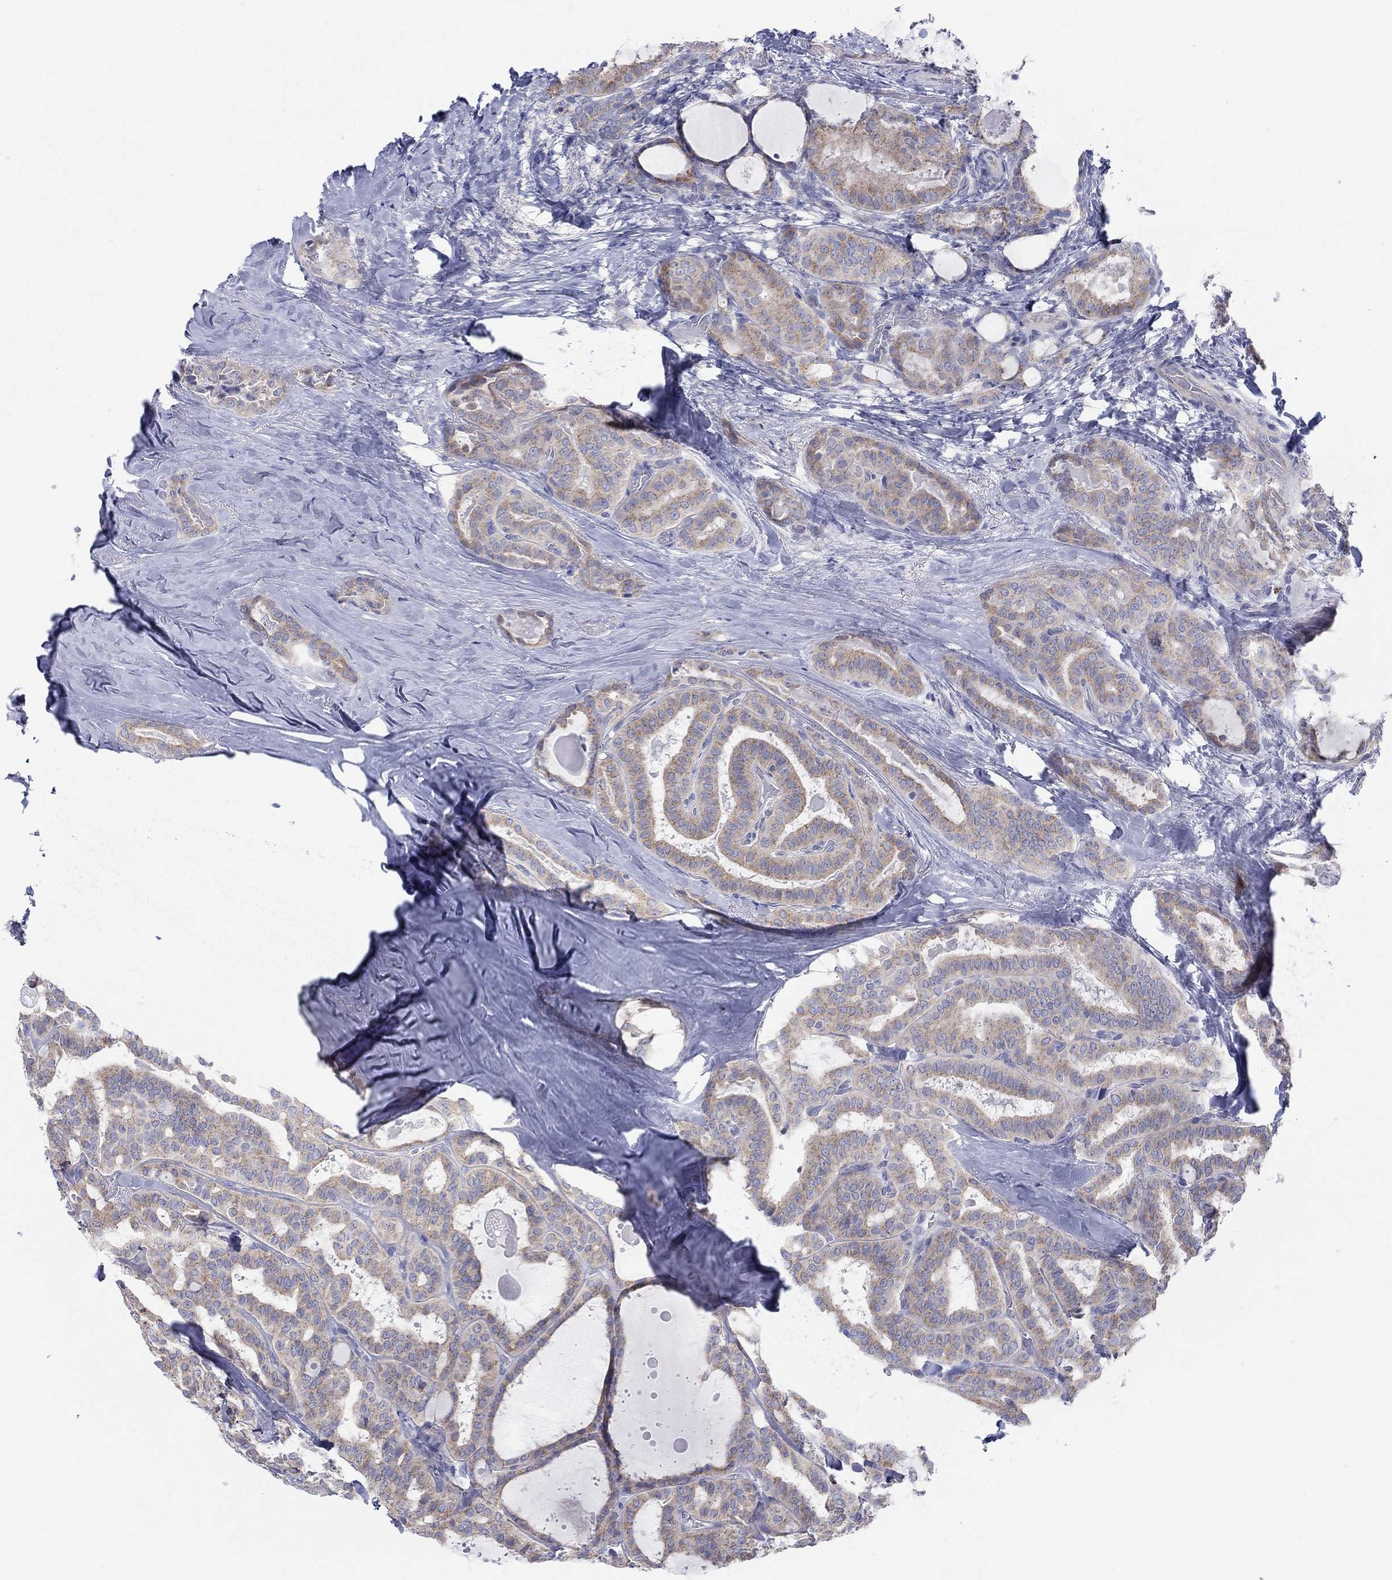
{"staining": {"intensity": "moderate", "quantity": ">75%", "location": "cytoplasmic/membranous"}, "tissue": "thyroid cancer", "cell_type": "Tumor cells", "image_type": "cancer", "snomed": [{"axis": "morphology", "description": "Papillary adenocarcinoma, NOS"}, {"axis": "topography", "description": "Thyroid gland"}], "caption": "An image showing moderate cytoplasmic/membranous positivity in approximately >75% of tumor cells in thyroid cancer, as visualized by brown immunohistochemical staining.", "gene": "BCO2", "patient": {"sex": "female", "age": 39}}